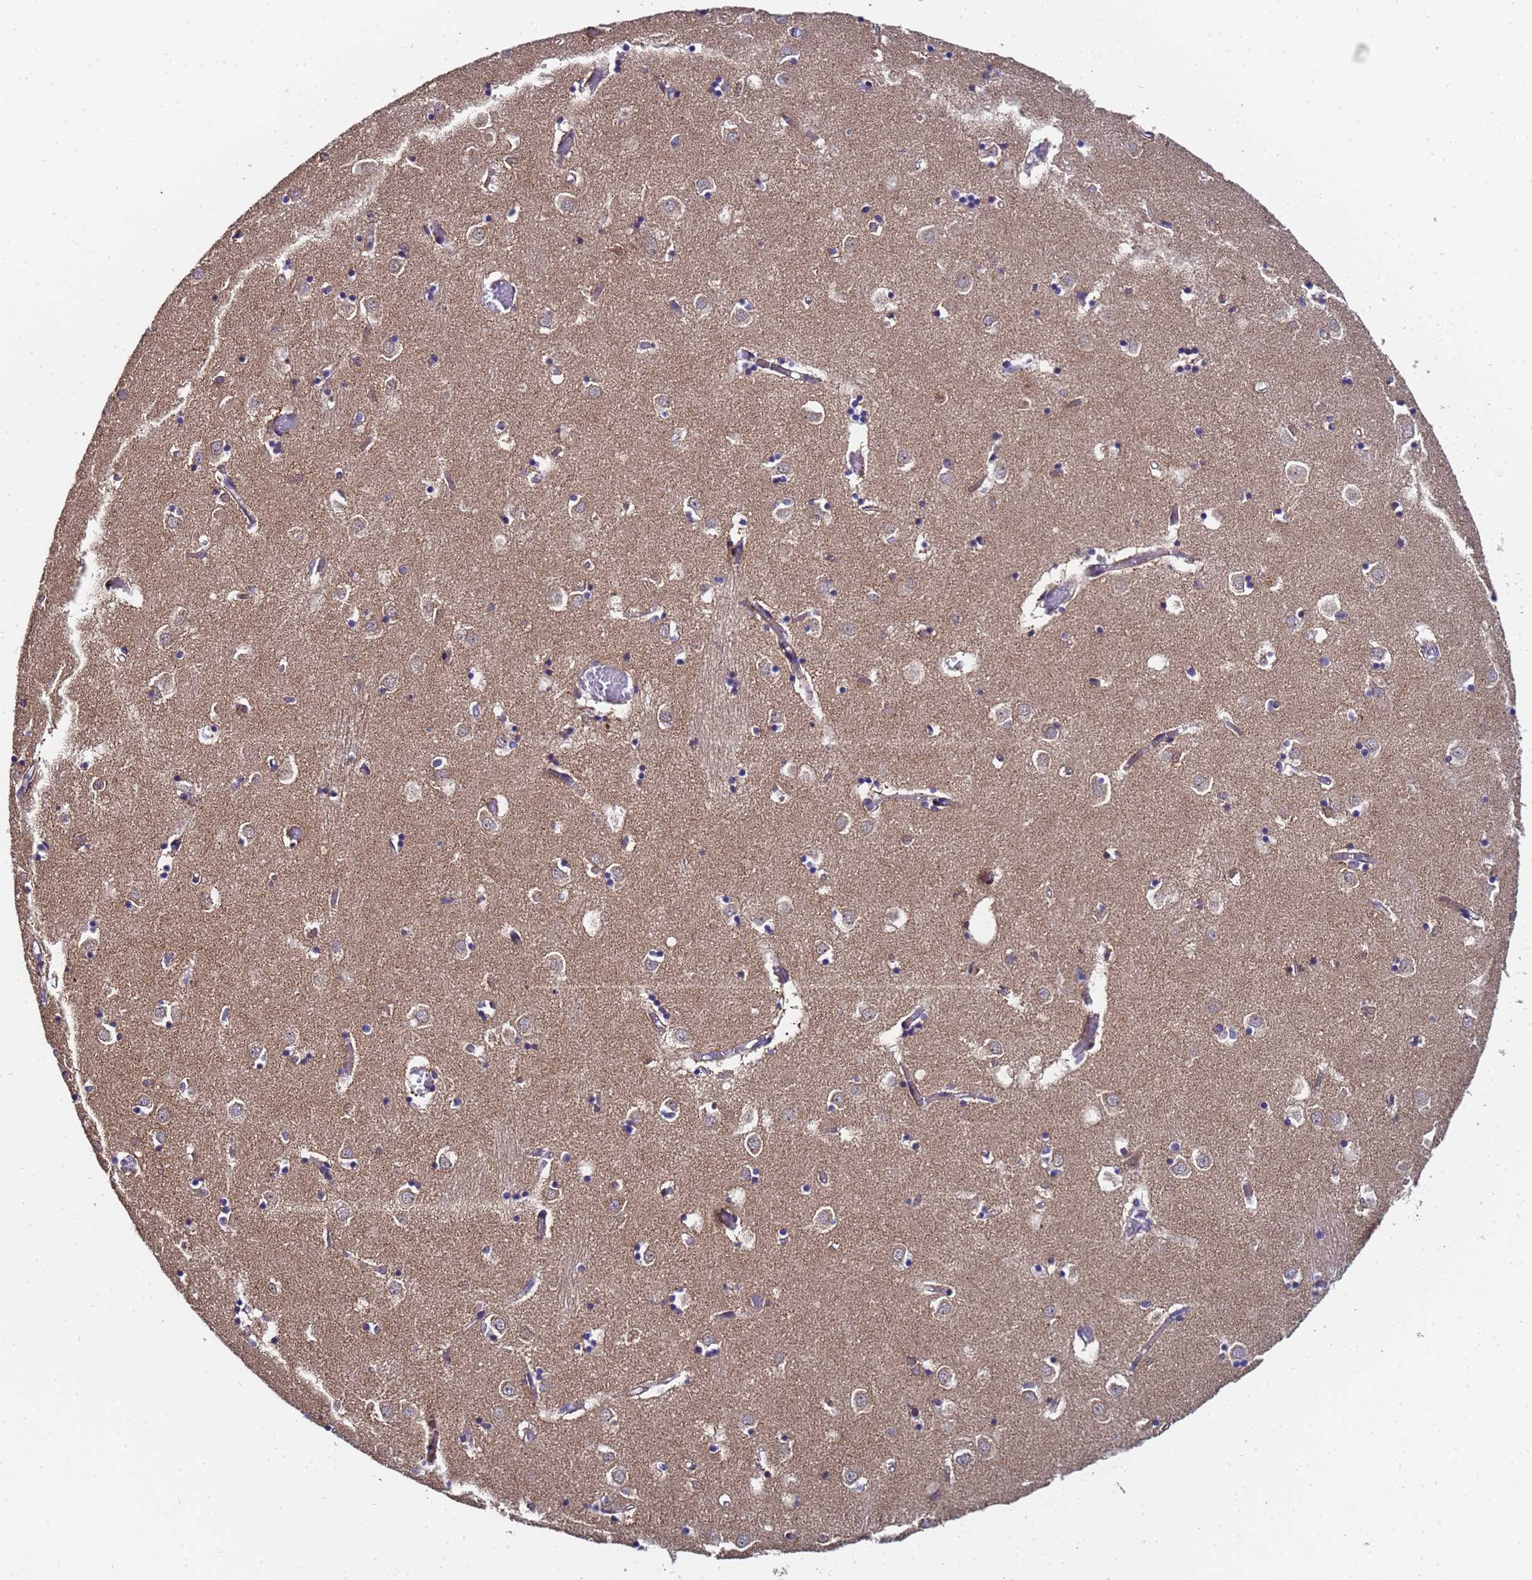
{"staining": {"intensity": "moderate", "quantity": "<25%", "location": "cytoplasmic/membranous"}, "tissue": "caudate", "cell_type": "Glial cells", "image_type": "normal", "snomed": [{"axis": "morphology", "description": "Normal tissue, NOS"}, {"axis": "topography", "description": "Lateral ventricle wall"}], "caption": "A photomicrograph of caudate stained for a protein demonstrates moderate cytoplasmic/membranous brown staining in glial cells. (IHC, brightfield microscopy, high magnification).", "gene": "ANAPC13", "patient": {"sex": "male", "age": 70}}